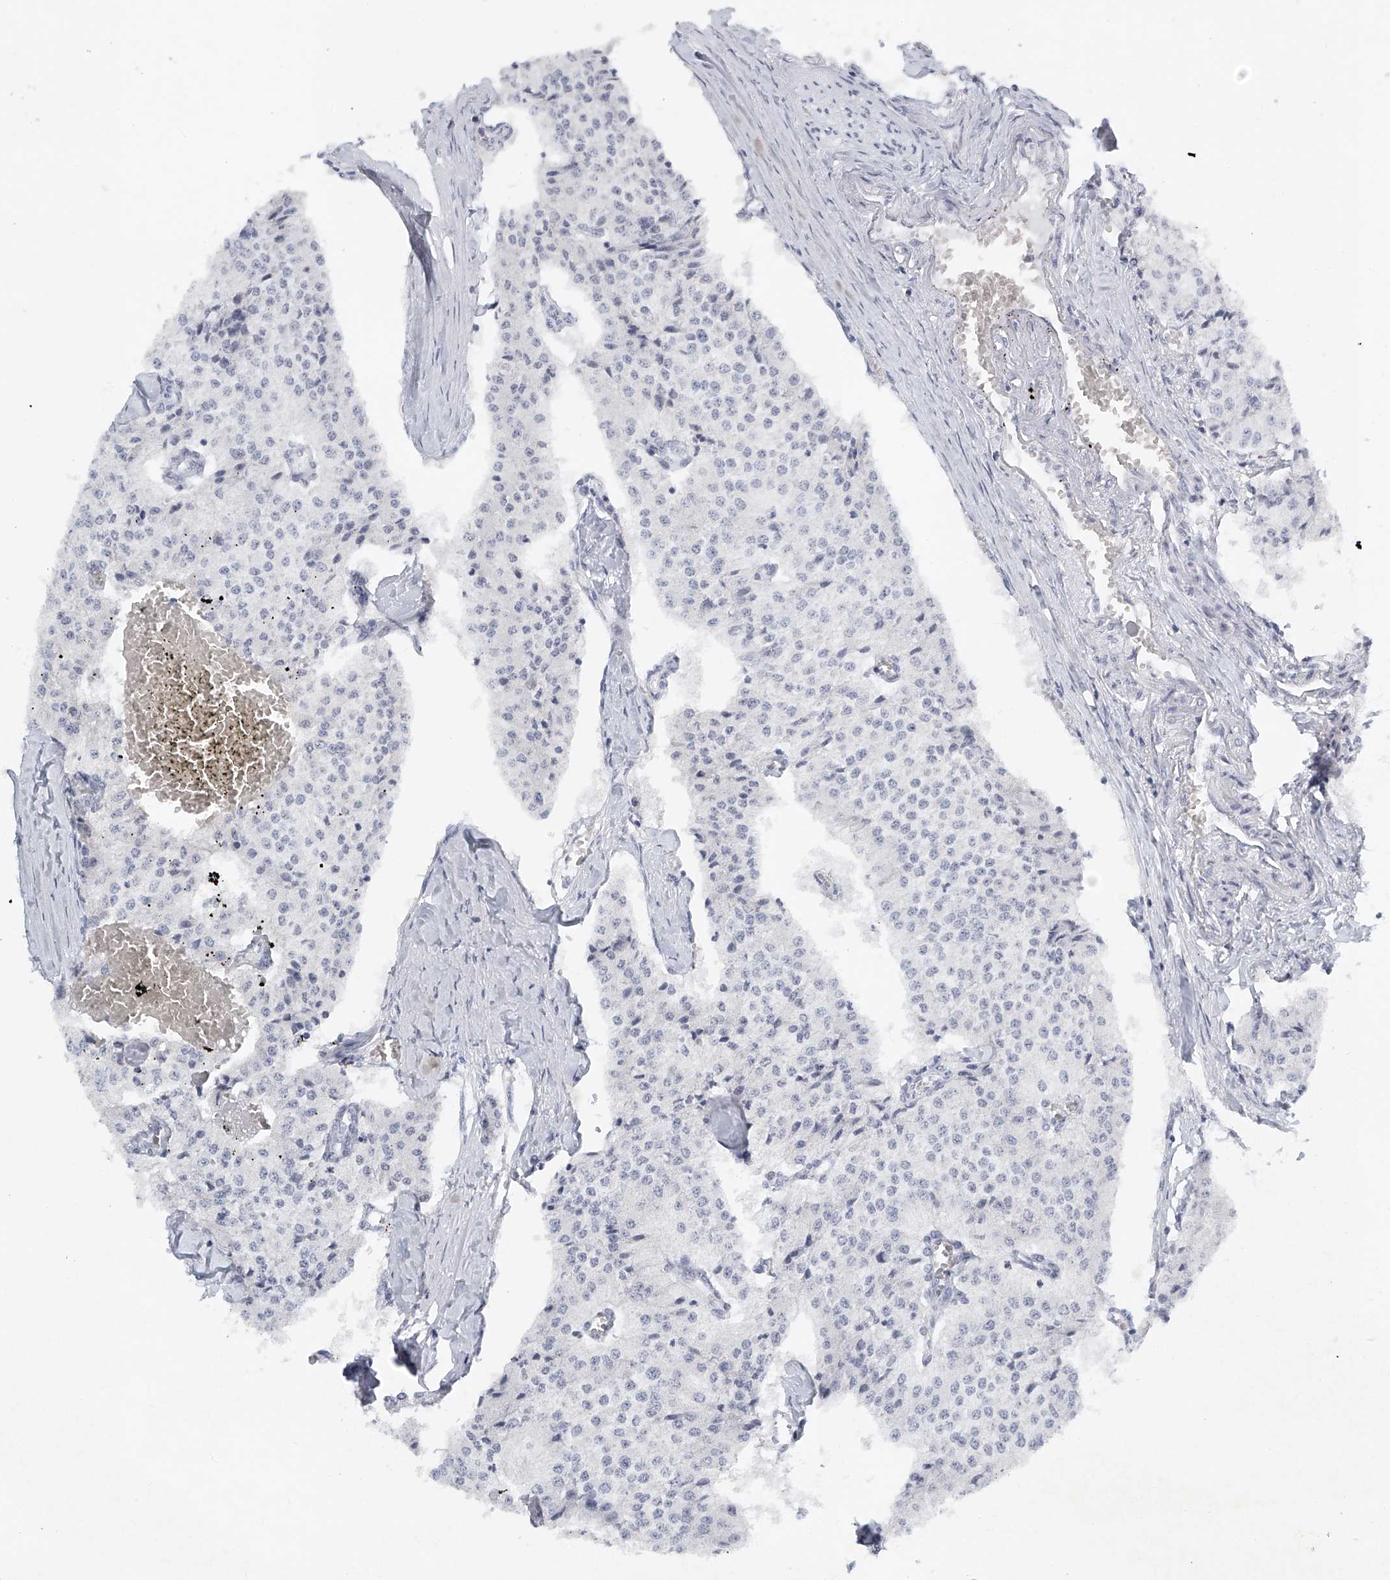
{"staining": {"intensity": "negative", "quantity": "none", "location": "none"}, "tissue": "carcinoid", "cell_type": "Tumor cells", "image_type": "cancer", "snomed": [{"axis": "morphology", "description": "Carcinoid, malignant, NOS"}, {"axis": "topography", "description": "Colon"}], "caption": "Tumor cells show no significant protein staining in carcinoid. (Brightfield microscopy of DAB (3,3'-diaminobenzidine) immunohistochemistry (IHC) at high magnification).", "gene": "FAT2", "patient": {"sex": "female", "age": 52}}